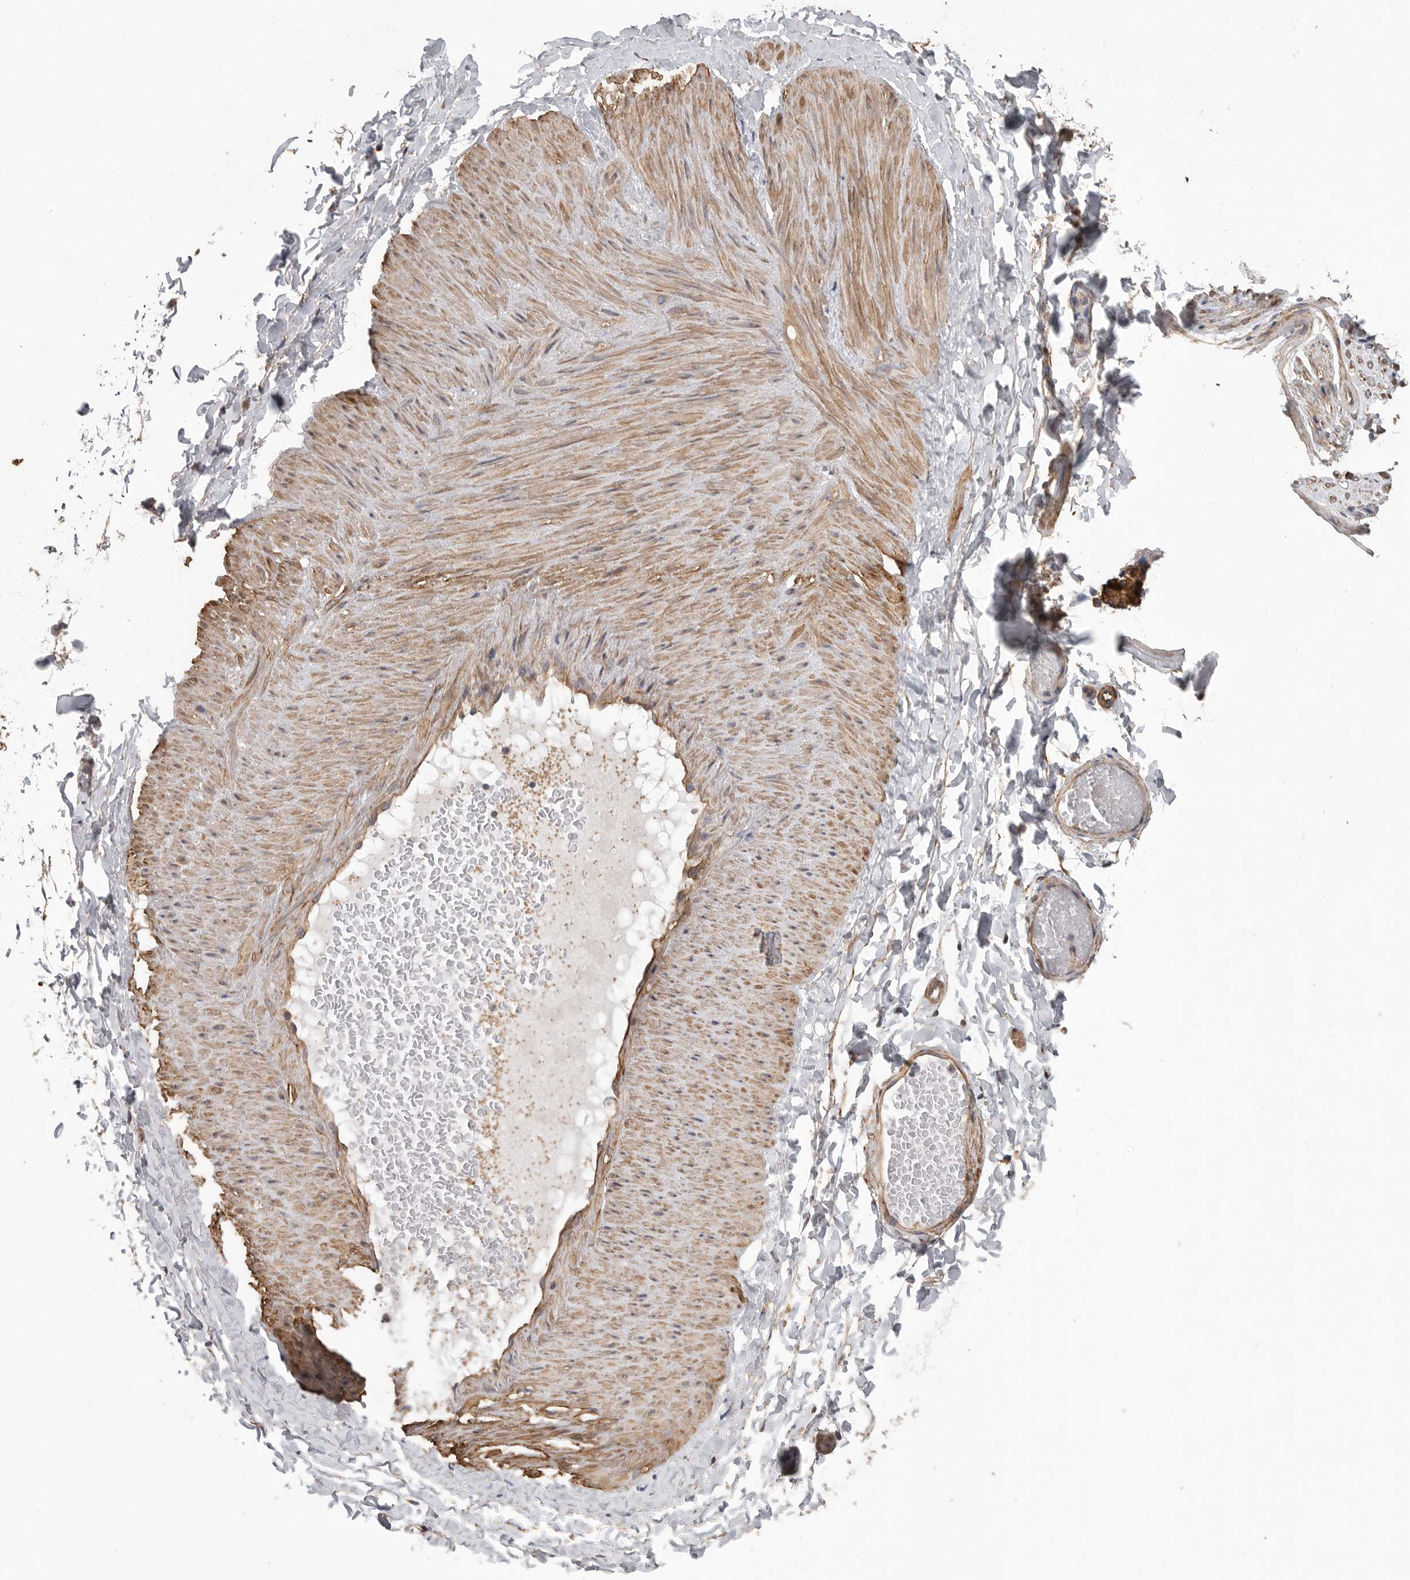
{"staining": {"intensity": "moderate", "quantity": ">75%", "location": "cytoplasmic/membranous"}, "tissue": "adipose tissue", "cell_type": "Adipocytes", "image_type": "normal", "snomed": [{"axis": "morphology", "description": "Normal tissue, NOS"}, {"axis": "topography", "description": "Adipose tissue"}, {"axis": "topography", "description": "Vascular tissue"}, {"axis": "topography", "description": "Peripheral nerve tissue"}], "caption": "Adipose tissue was stained to show a protein in brown. There is medium levels of moderate cytoplasmic/membranous expression in about >75% of adipocytes. The protein is shown in brown color, while the nuclei are stained blue.", "gene": "OXR1", "patient": {"sex": "male", "age": 25}}